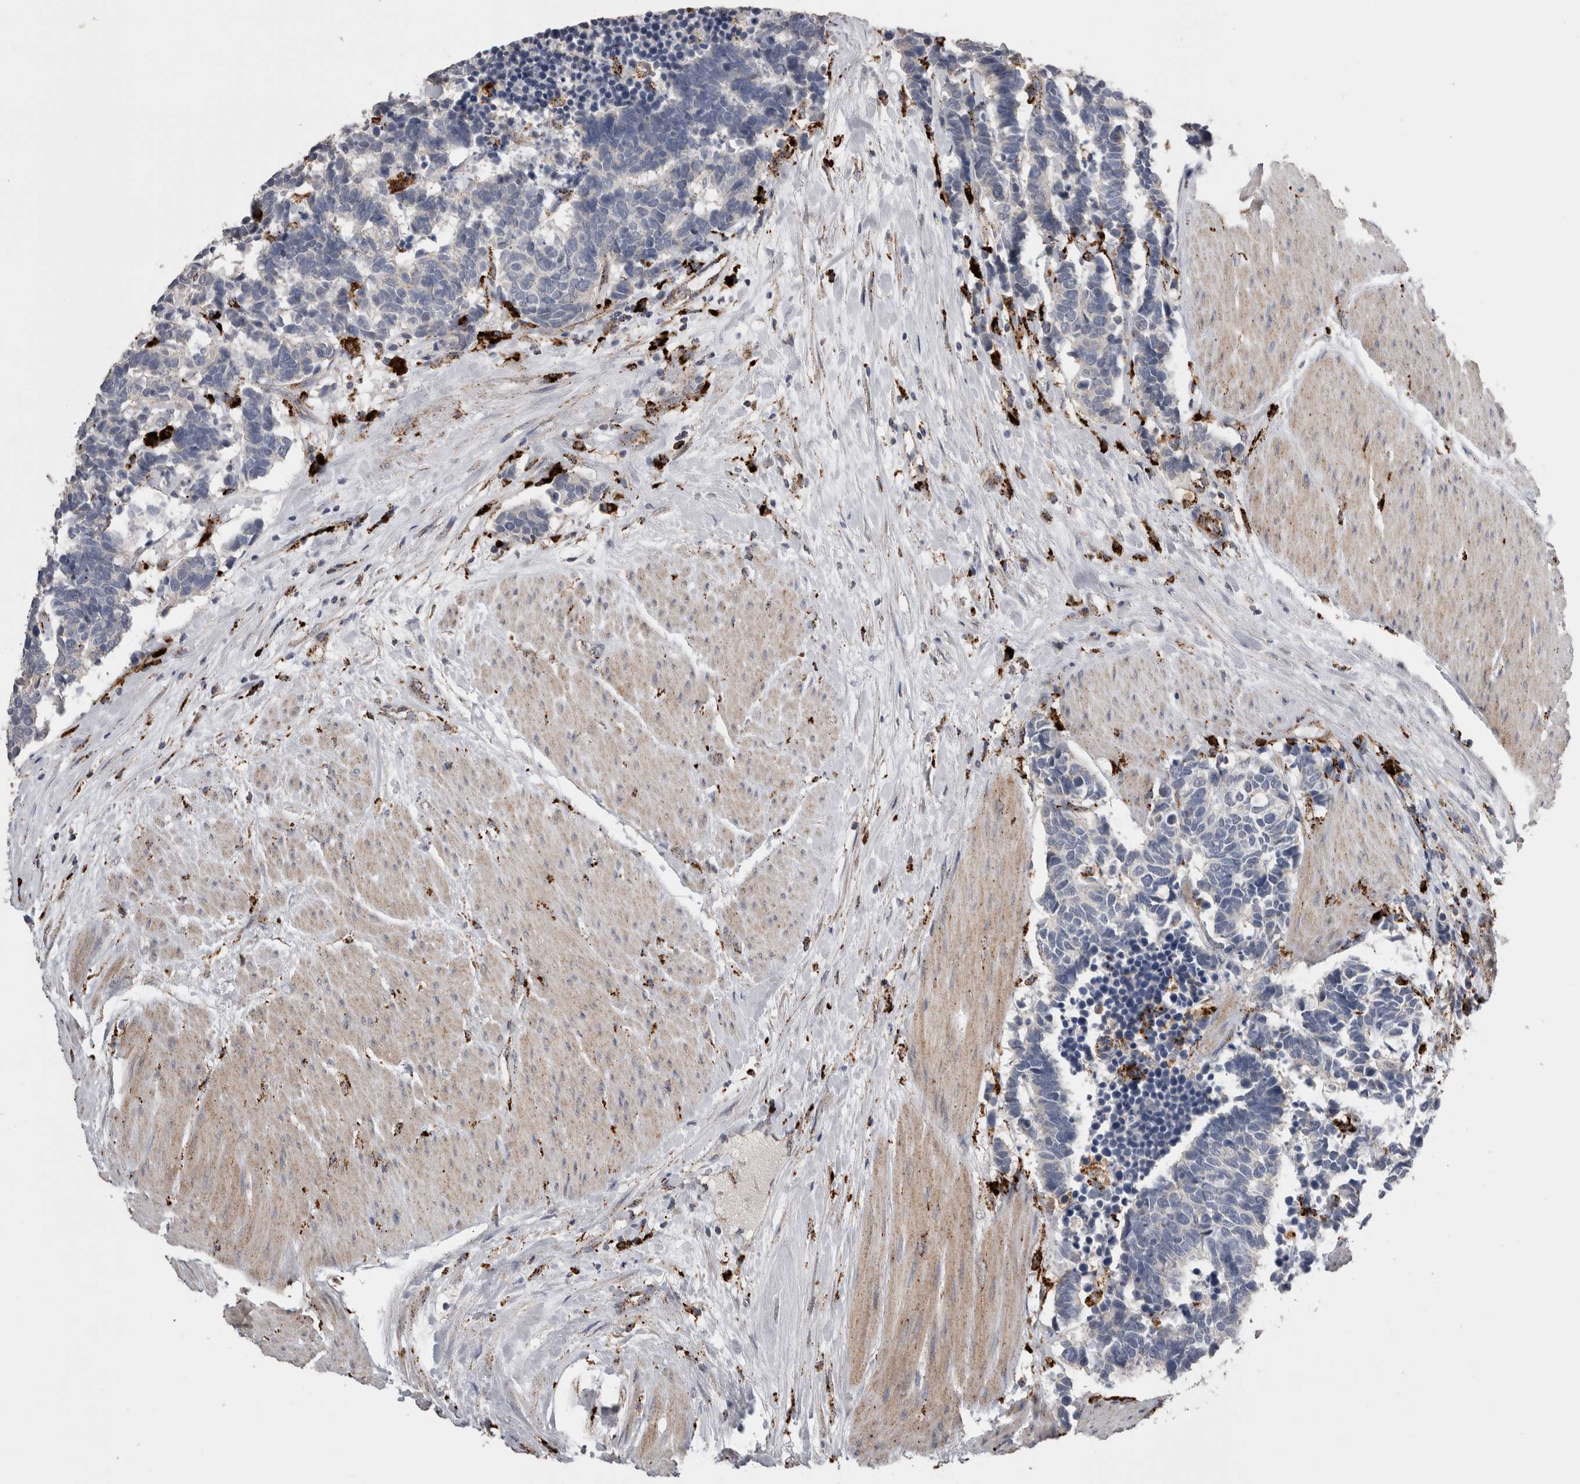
{"staining": {"intensity": "negative", "quantity": "none", "location": "none"}, "tissue": "carcinoid", "cell_type": "Tumor cells", "image_type": "cancer", "snomed": [{"axis": "morphology", "description": "Carcinoma, NOS"}, {"axis": "morphology", "description": "Carcinoid, malignant, NOS"}, {"axis": "topography", "description": "Urinary bladder"}], "caption": "Immunohistochemistry histopathology image of neoplastic tissue: human carcinoma stained with DAB (3,3'-diaminobenzidine) shows no significant protein expression in tumor cells.", "gene": "CTSZ", "patient": {"sex": "male", "age": 57}}